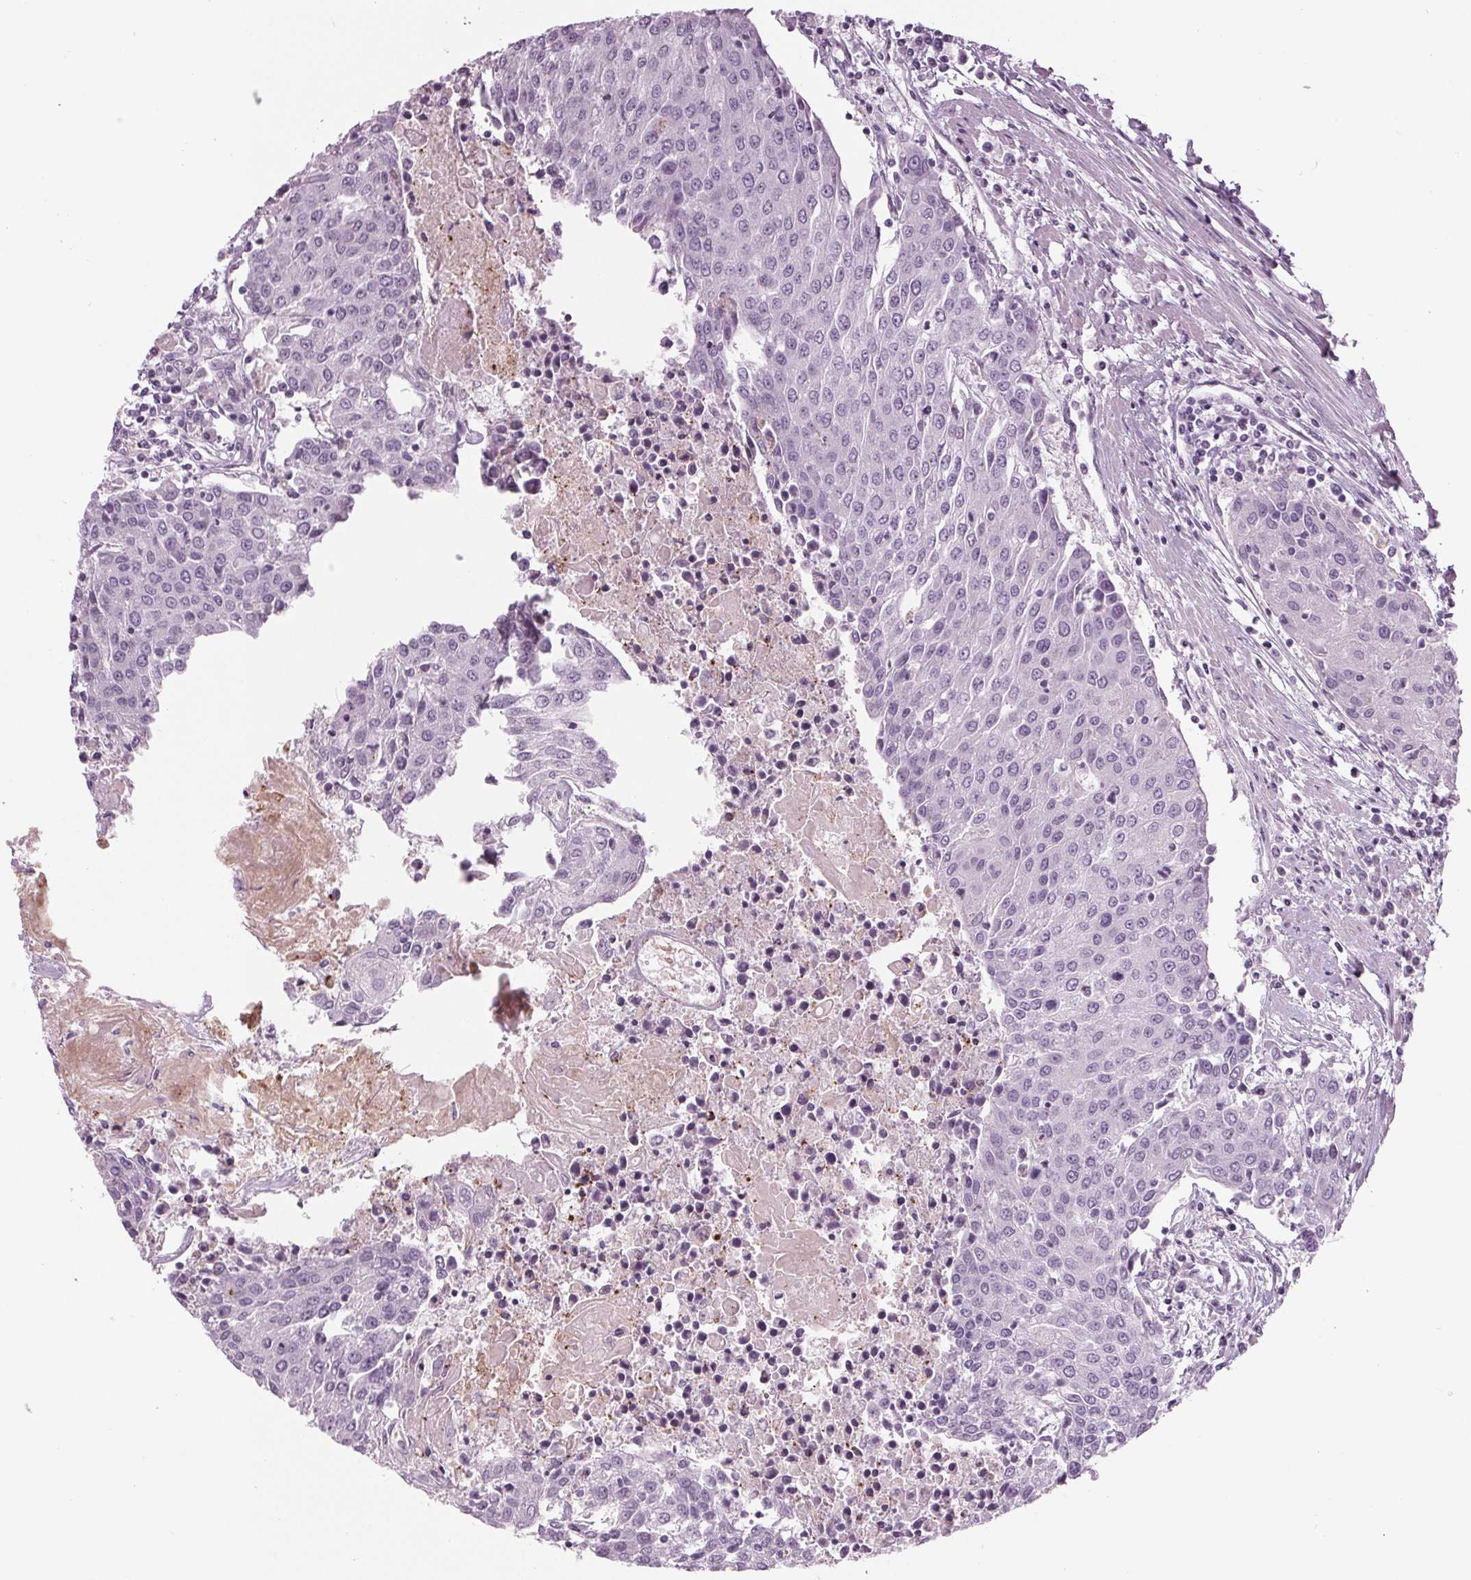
{"staining": {"intensity": "negative", "quantity": "none", "location": "none"}, "tissue": "urothelial cancer", "cell_type": "Tumor cells", "image_type": "cancer", "snomed": [{"axis": "morphology", "description": "Urothelial carcinoma, High grade"}, {"axis": "topography", "description": "Urinary bladder"}], "caption": "Immunohistochemical staining of high-grade urothelial carcinoma demonstrates no significant expression in tumor cells. (DAB immunohistochemistry visualized using brightfield microscopy, high magnification).", "gene": "CYP3A43", "patient": {"sex": "female", "age": 85}}